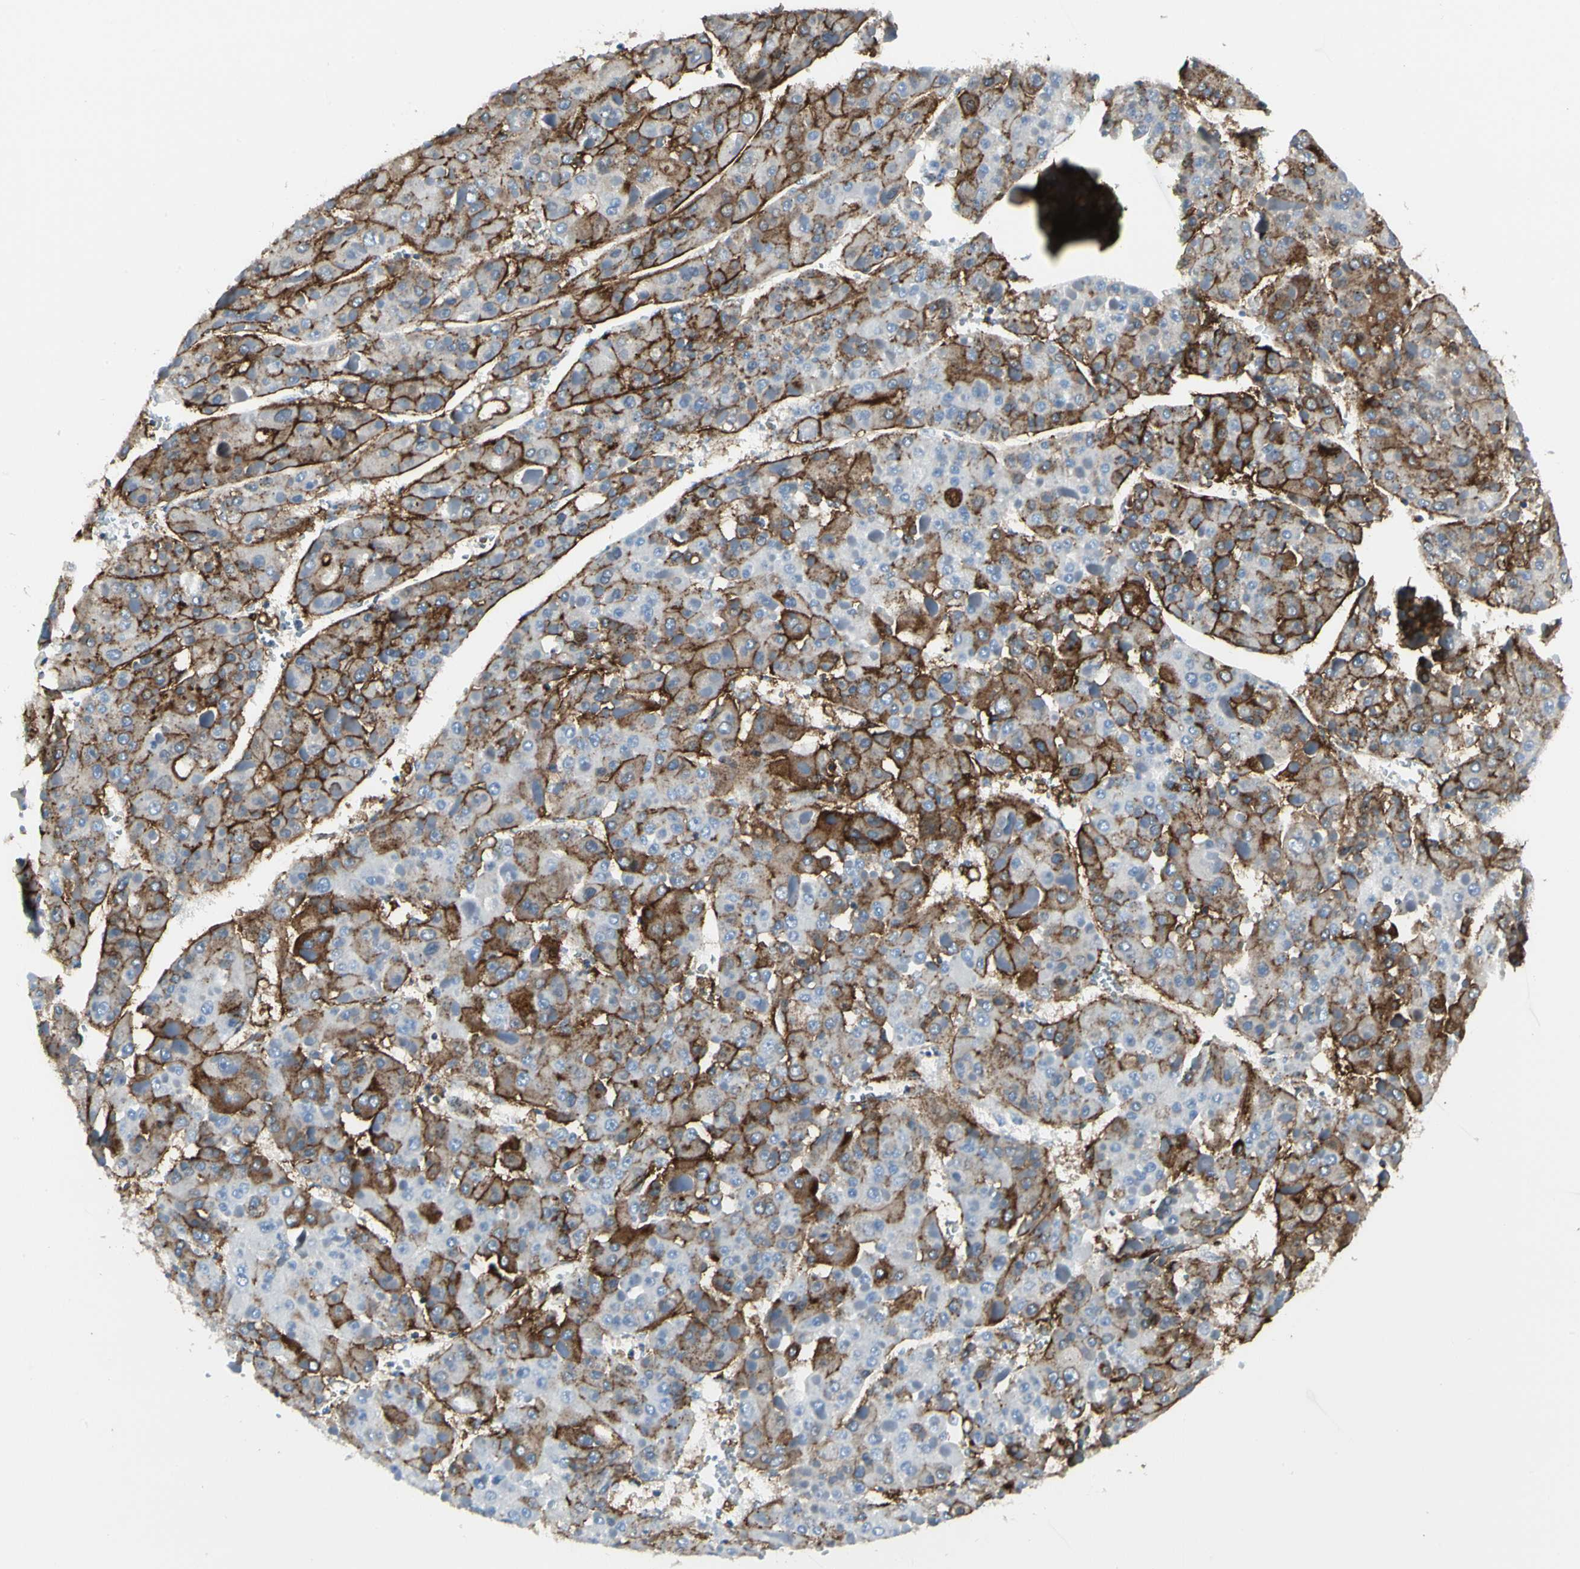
{"staining": {"intensity": "strong", "quantity": "25%-75%", "location": "cytoplasmic/membranous"}, "tissue": "liver cancer", "cell_type": "Tumor cells", "image_type": "cancer", "snomed": [{"axis": "morphology", "description": "Carcinoma, Hepatocellular, NOS"}, {"axis": "topography", "description": "Liver"}], "caption": "Immunohistochemical staining of hepatocellular carcinoma (liver) shows high levels of strong cytoplasmic/membranous staining in about 25%-75% of tumor cells.", "gene": "CLEC2B", "patient": {"sex": "female", "age": 73}}